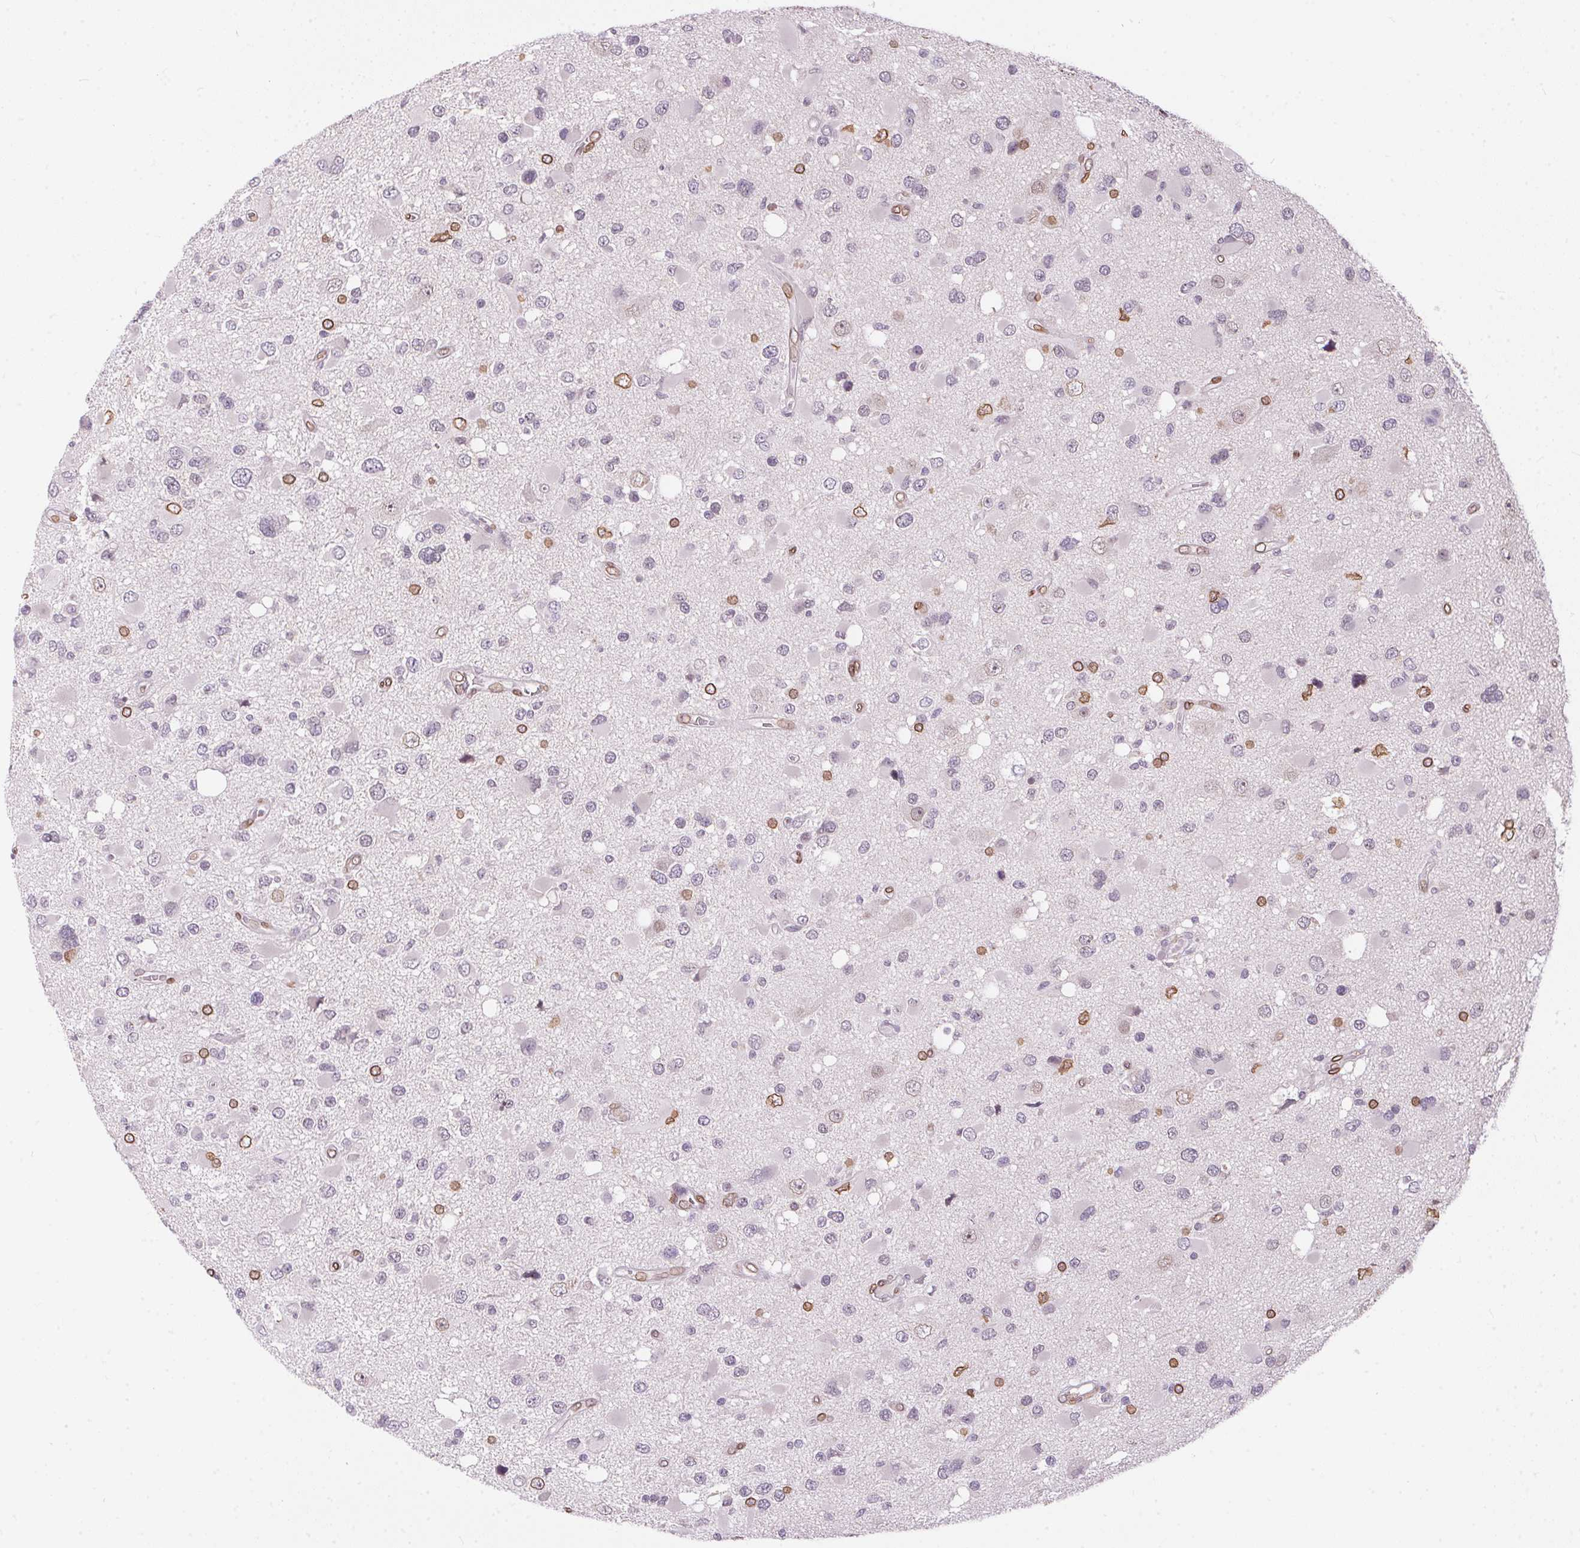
{"staining": {"intensity": "negative", "quantity": "none", "location": "none"}, "tissue": "glioma", "cell_type": "Tumor cells", "image_type": "cancer", "snomed": [{"axis": "morphology", "description": "Glioma, malignant, High grade"}, {"axis": "topography", "description": "Brain"}], "caption": "Human malignant glioma (high-grade) stained for a protein using immunohistochemistry (IHC) displays no expression in tumor cells.", "gene": "TMEM175", "patient": {"sex": "male", "age": 53}}